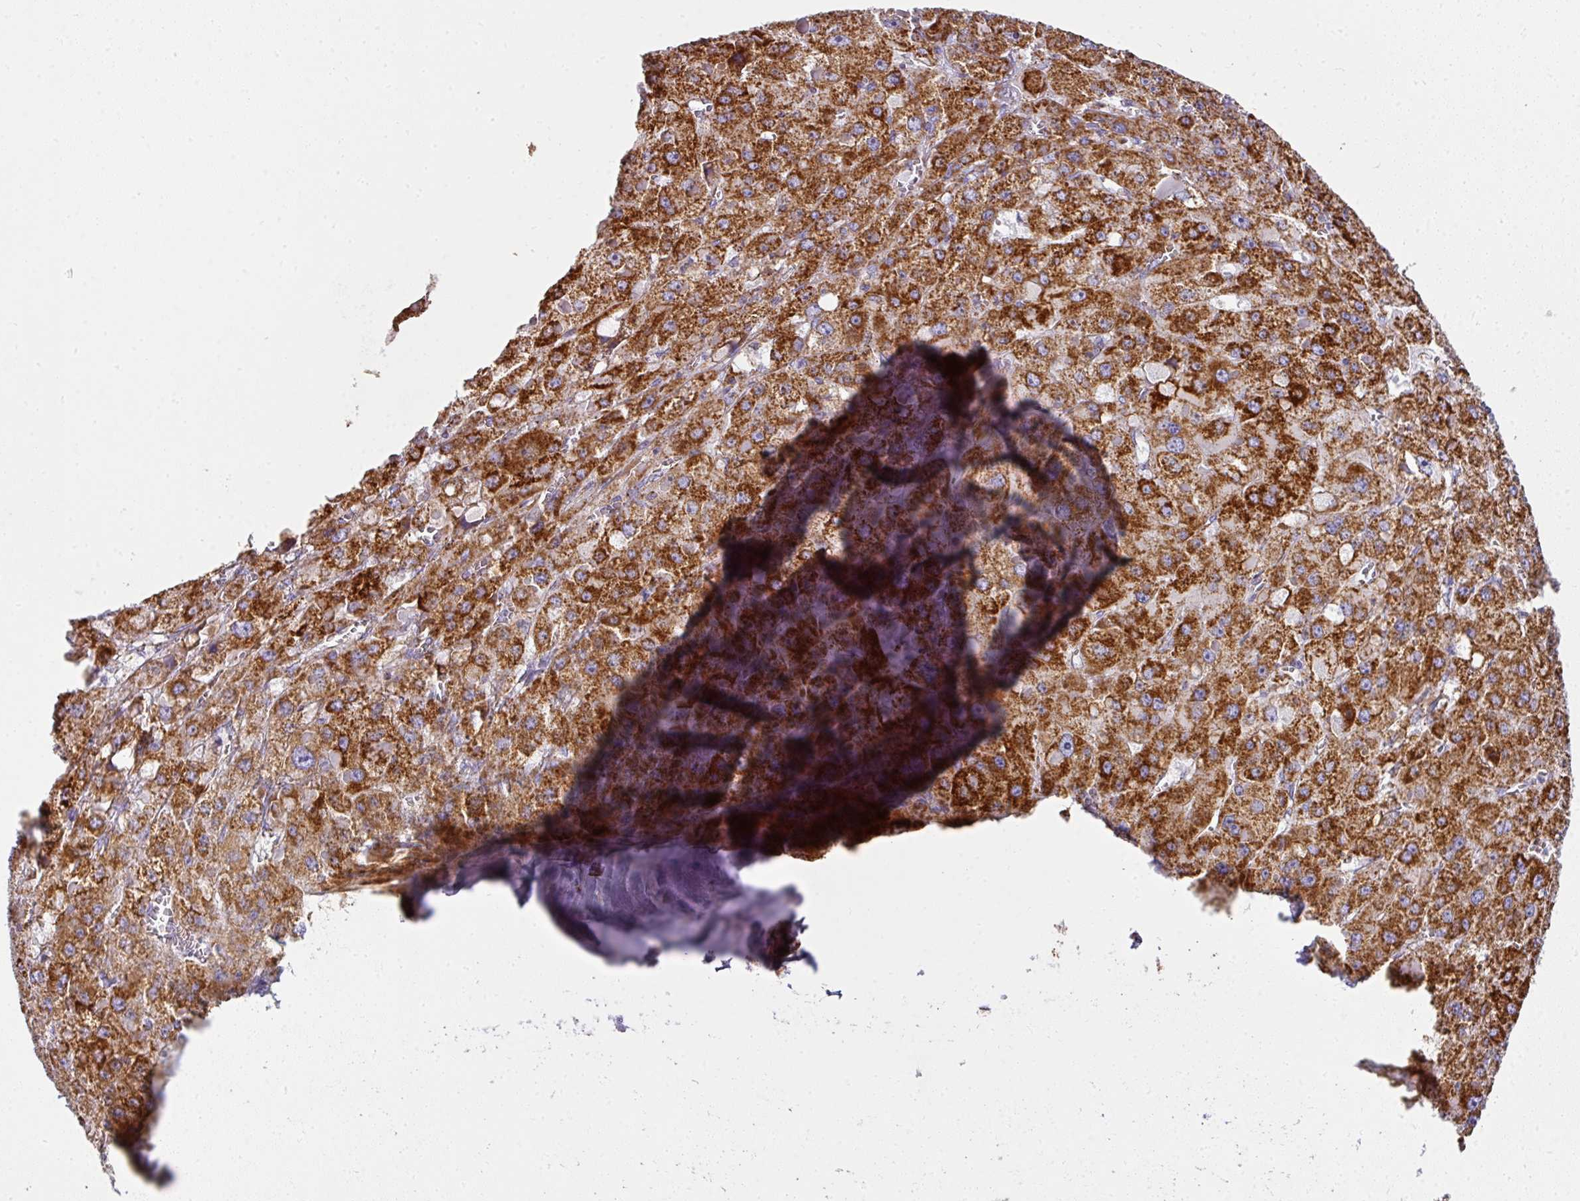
{"staining": {"intensity": "strong", "quantity": ">75%", "location": "cytoplasmic/membranous"}, "tissue": "liver cancer", "cell_type": "Tumor cells", "image_type": "cancer", "snomed": [{"axis": "morphology", "description": "Carcinoma, Hepatocellular, NOS"}, {"axis": "topography", "description": "Liver"}], "caption": "Liver cancer stained with immunohistochemistry (IHC) displays strong cytoplasmic/membranous expression in about >75% of tumor cells. (DAB IHC, brown staining for protein, blue staining for nuclei).", "gene": "UQCRFS1", "patient": {"sex": "female", "age": 73}}